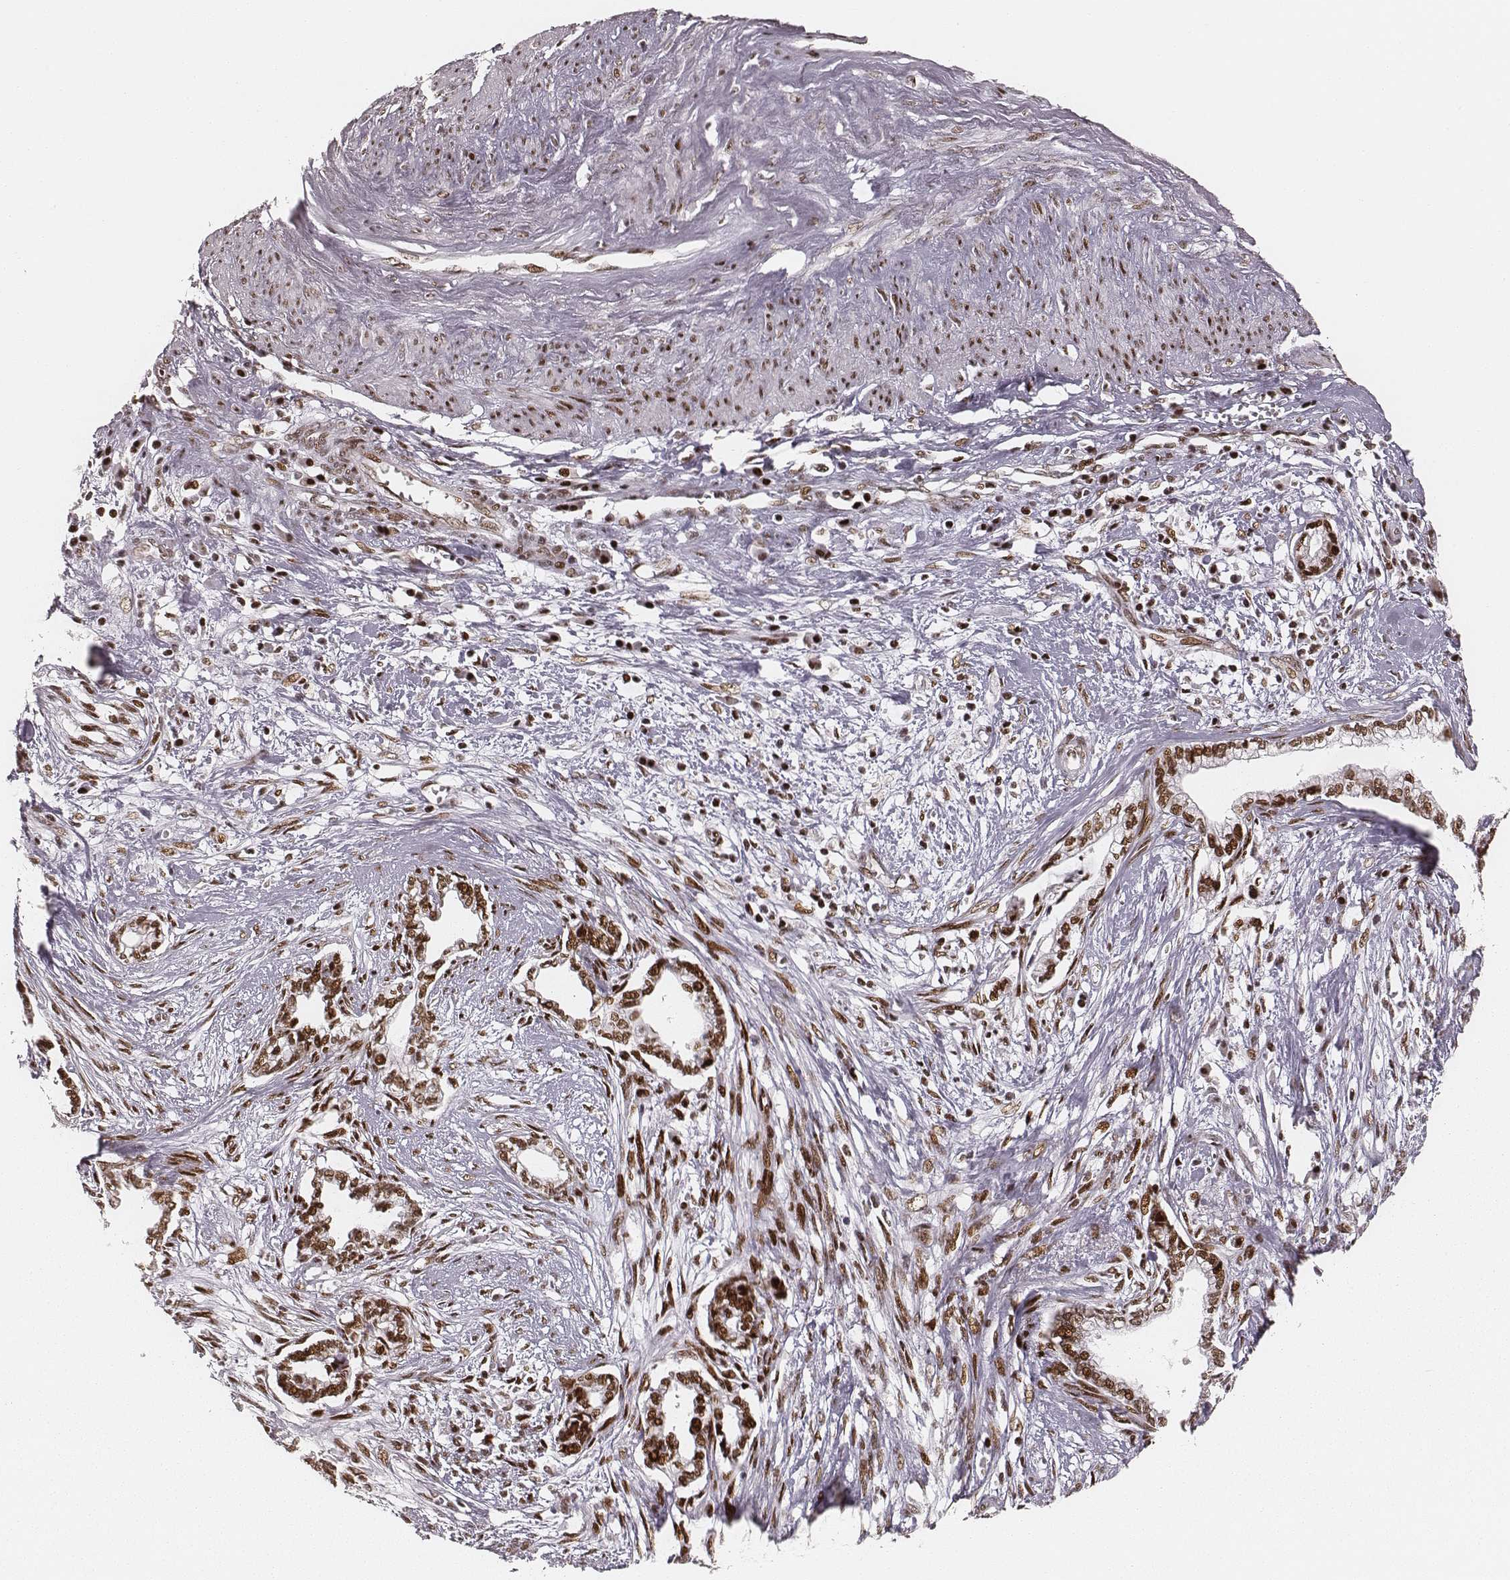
{"staining": {"intensity": "strong", "quantity": ">75%", "location": "nuclear"}, "tissue": "cervical cancer", "cell_type": "Tumor cells", "image_type": "cancer", "snomed": [{"axis": "morphology", "description": "Adenocarcinoma, NOS"}, {"axis": "topography", "description": "Cervix"}], "caption": "Adenocarcinoma (cervical) stained for a protein exhibits strong nuclear positivity in tumor cells. Nuclei are stained in blue.", "gene": "HNRNPC", "patient": {"sex": "female", "age": 62}}